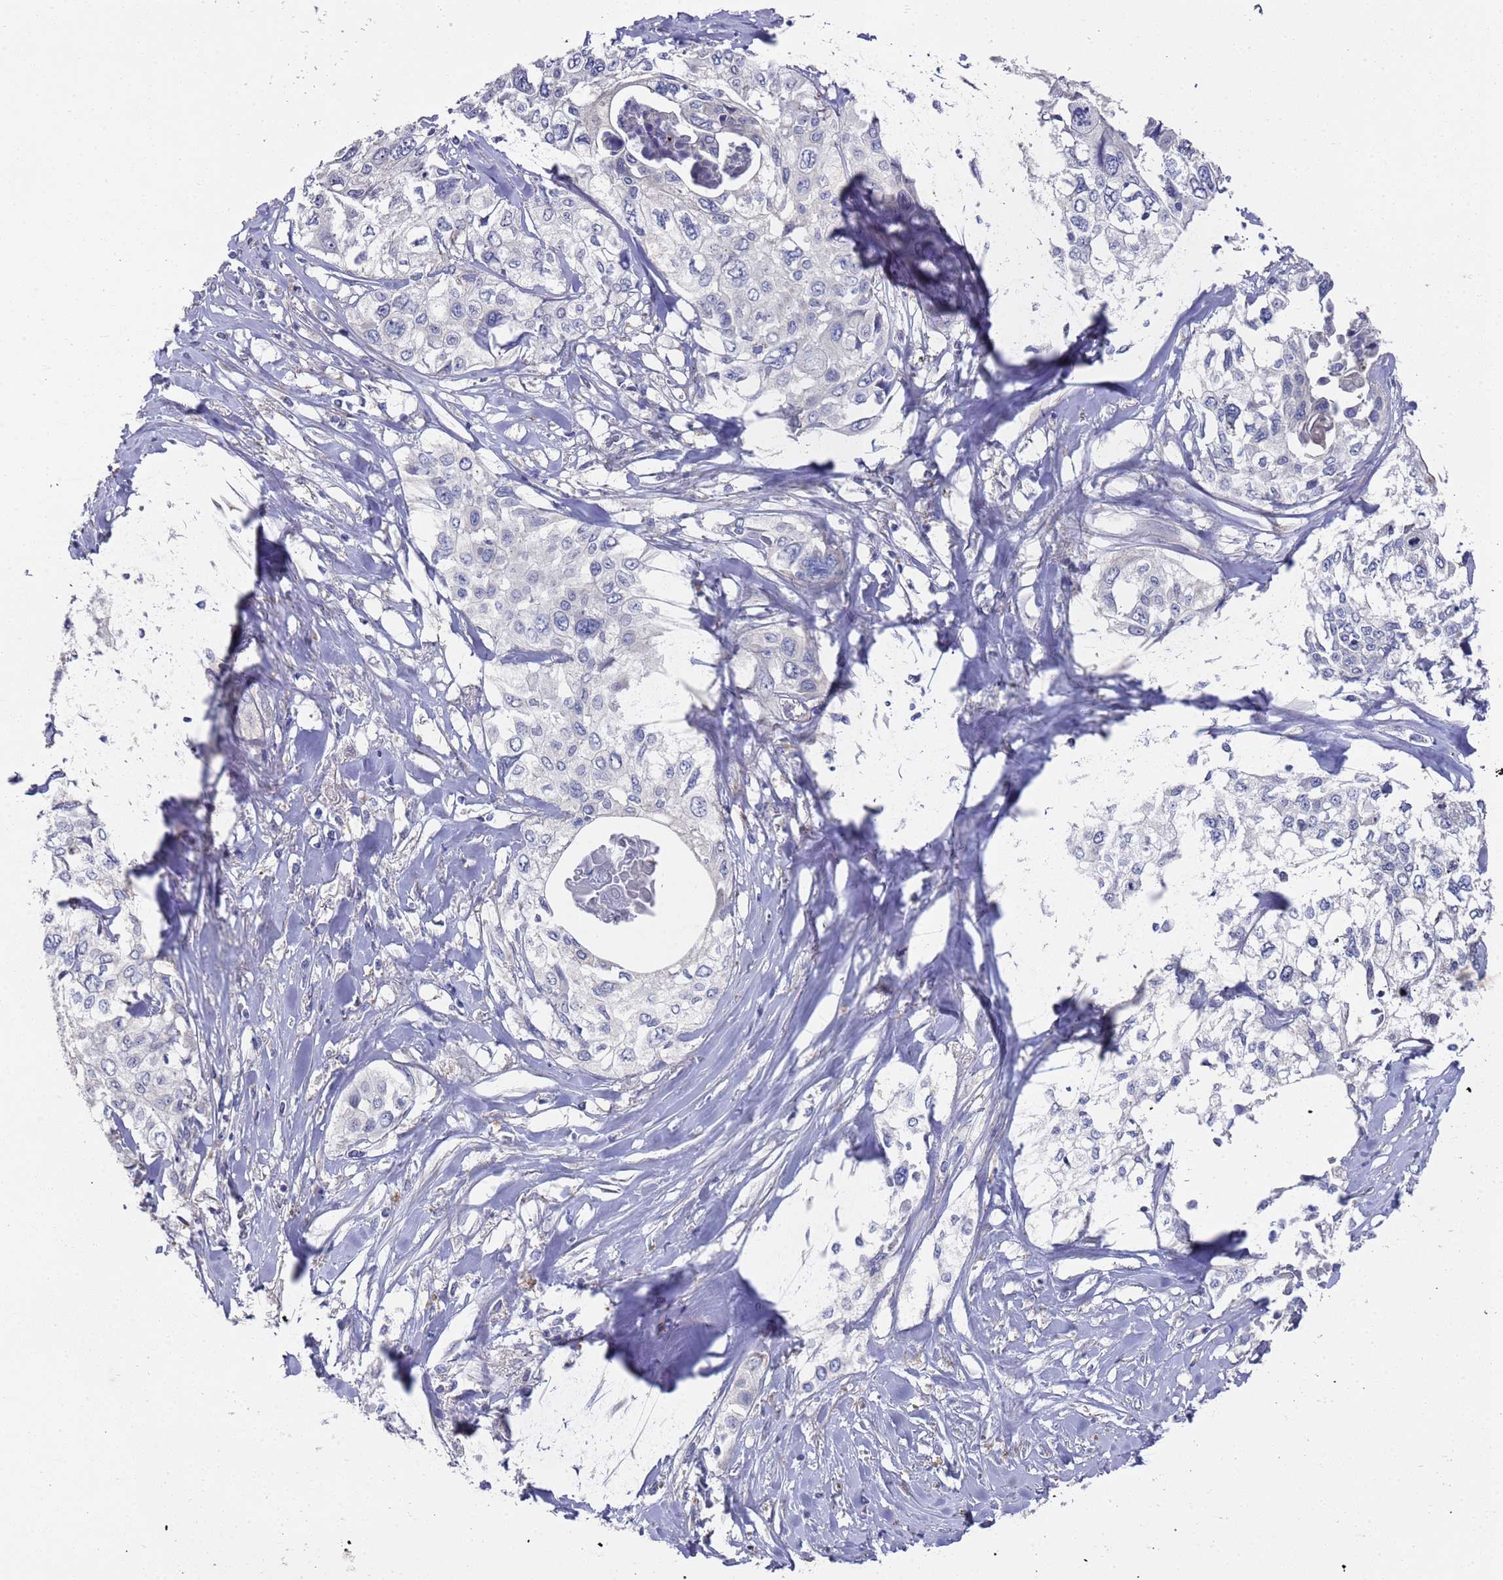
{"staining": {"intensity": "negative", "quantity": "none", "location": "none"}, "tissue": "cervical cancer", "cell_type": "Tumor cells", "image_type": "cancer", "snomed": [{"axis": "morphology", "description": "Squamous cell carcinoma, NOS"}, {"axis": "topography", "description": "Cervix"}], "caption": "A high-resolution photomicrograph shows IHC staining of squamous cell carcinoma (cervical), which reveals no significant expression in tumor cells.", "gene": "NPEPPS", "patient": {"sex": "female", "age": 31}}